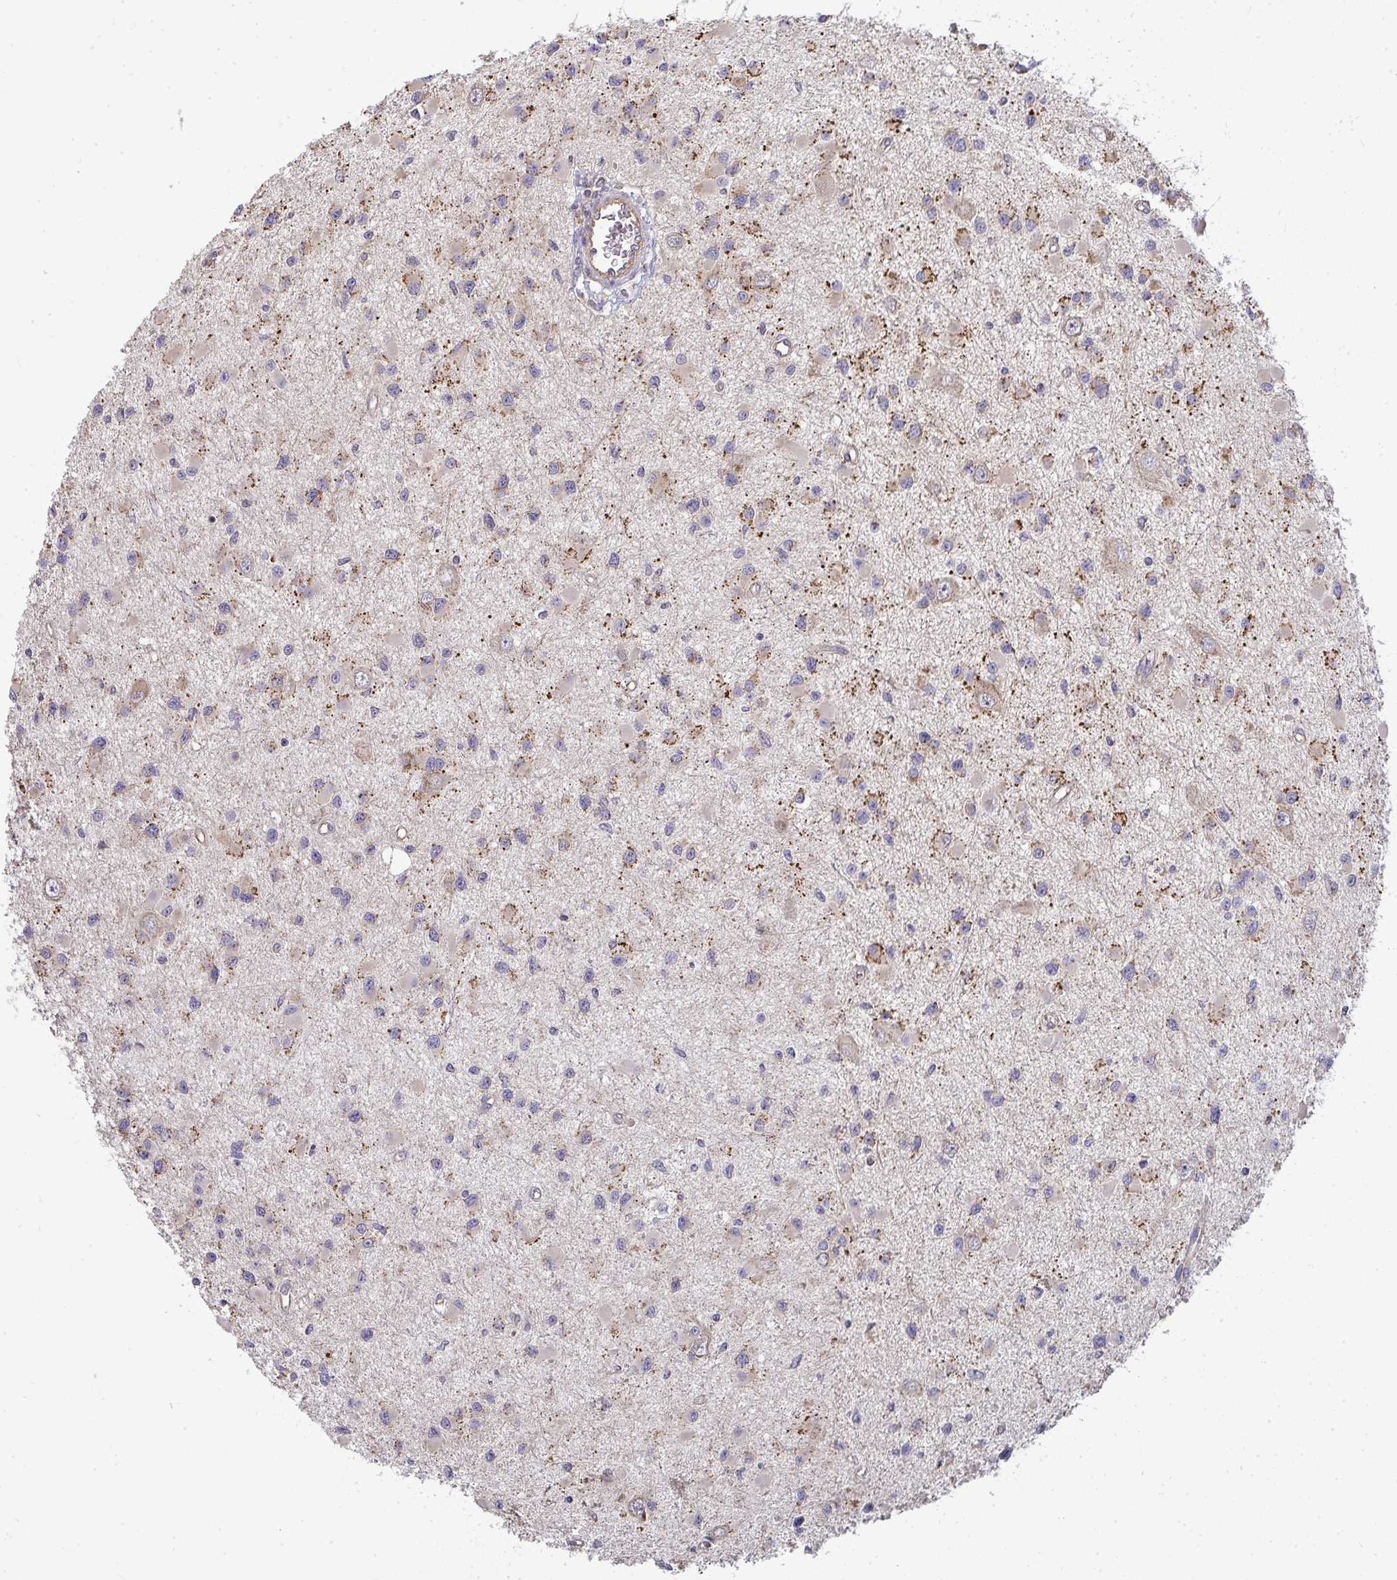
{"staining": {"intensity": "weak", "quantity": "<25%", "location": "cytoplasmic/membranous"}, "tissue": "glioma", "cell_type": "Tumor cells", "image_type": "cancer", "snomed": [{"axis": "morphology", "description": "Glioma, malignant, High grade"}, {"axis": "topography", "description": "Brain"}], "caption": "A micrograph of human glioma is negative for staining in tumor cells.", "gene": "B4GALT6", "patient": {"sex": "male", "age": 54}}